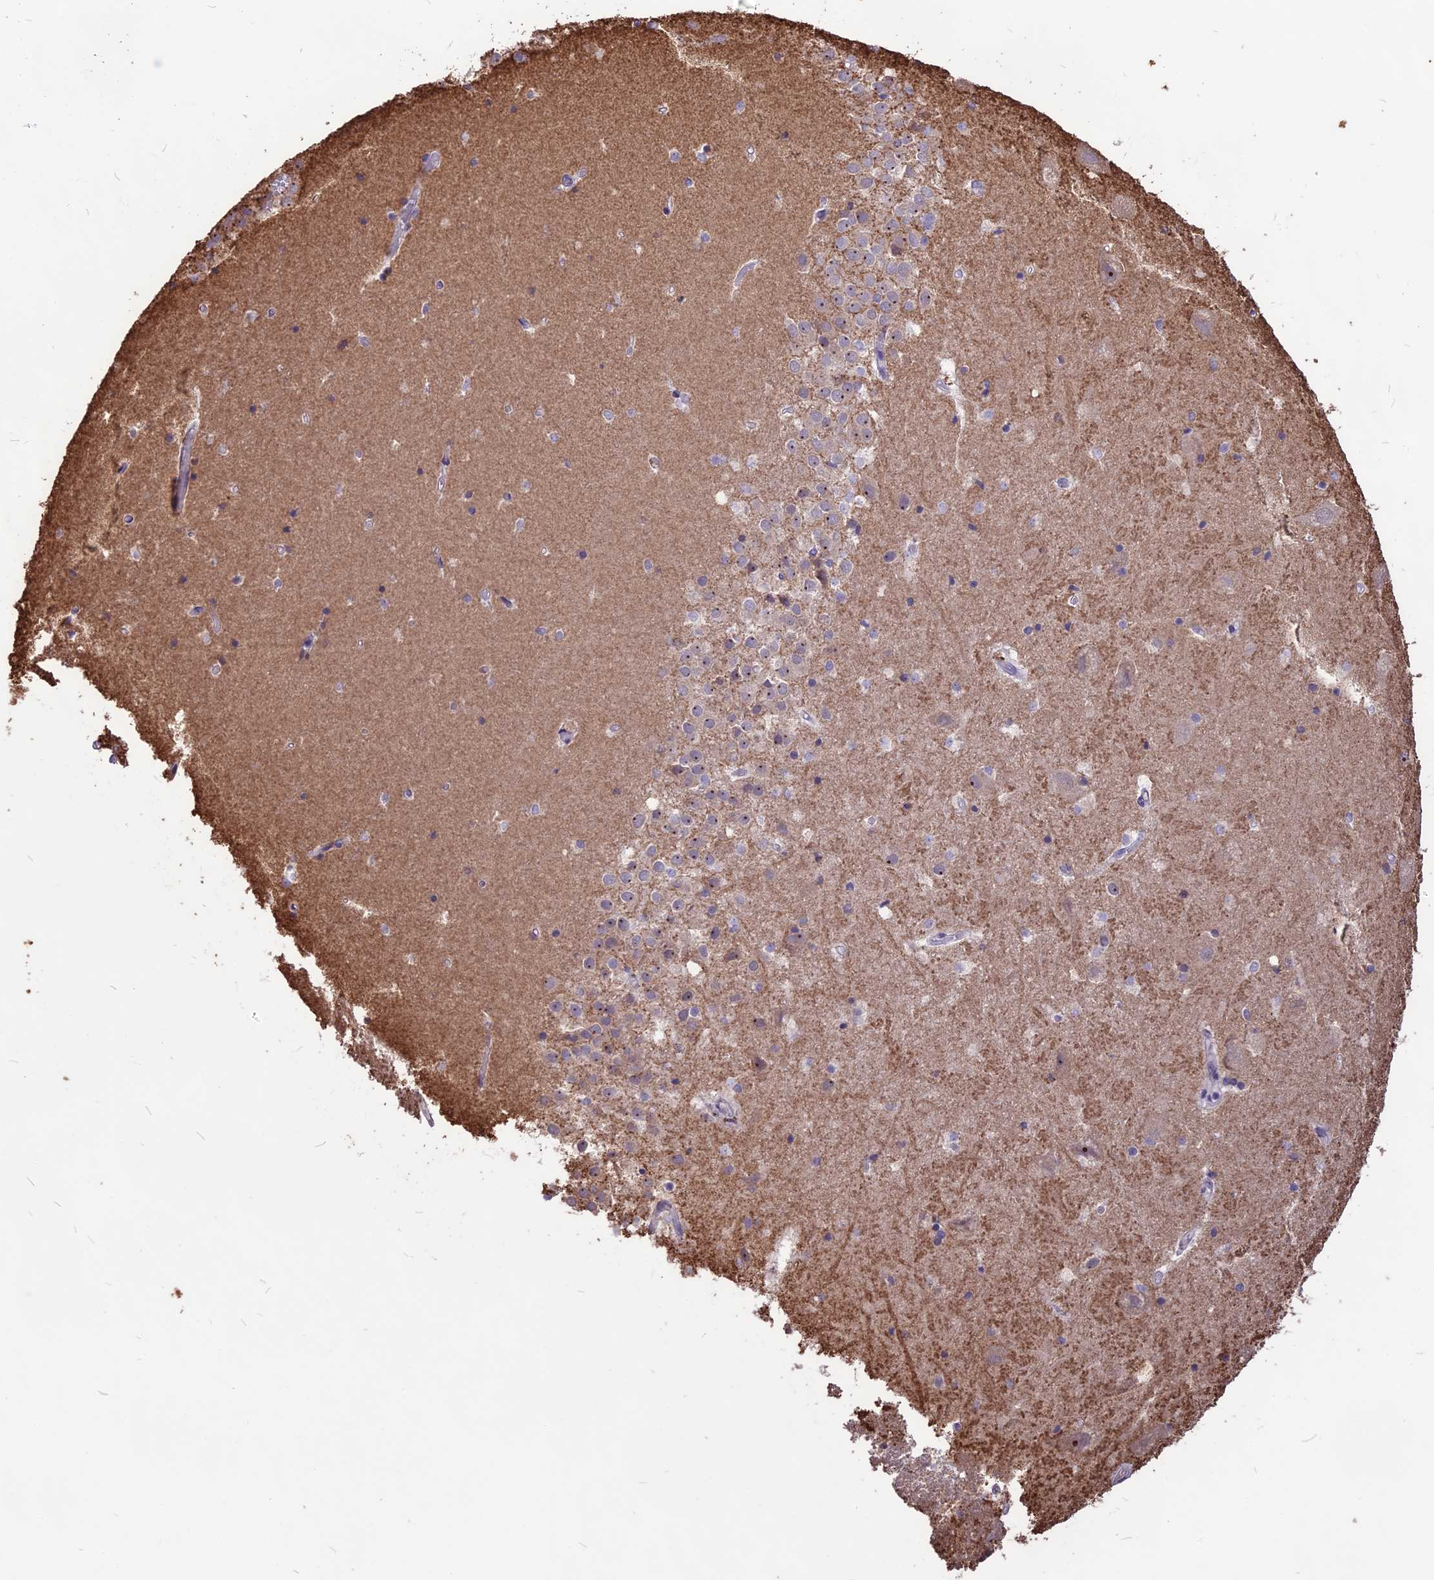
{"staining": {"intensity": "negative", "quantity": "none", "location": "none"}, "tissue": "hippocampus", "cell_type": "Glial cells", "image_type": "normal", "snomed": [{"axis": "morphology", "description": "Normal tissue, NOS"}, {"axis": "topography", "description": "Hippocampus"}], "caption": "An immunohistochemistry (IHC) image of benign hippocampus is shown. There is no staining in glial cells of hippocampus. Brightfield microscopy of immunohistochemistry (IHC) stained with DAB (3,3'-diaminobenzidine) (brown) and hematoxylin (blue), captured at high magnification.", "gene": "CMSS1", "patient": {"sex": "female", "age": 52}}